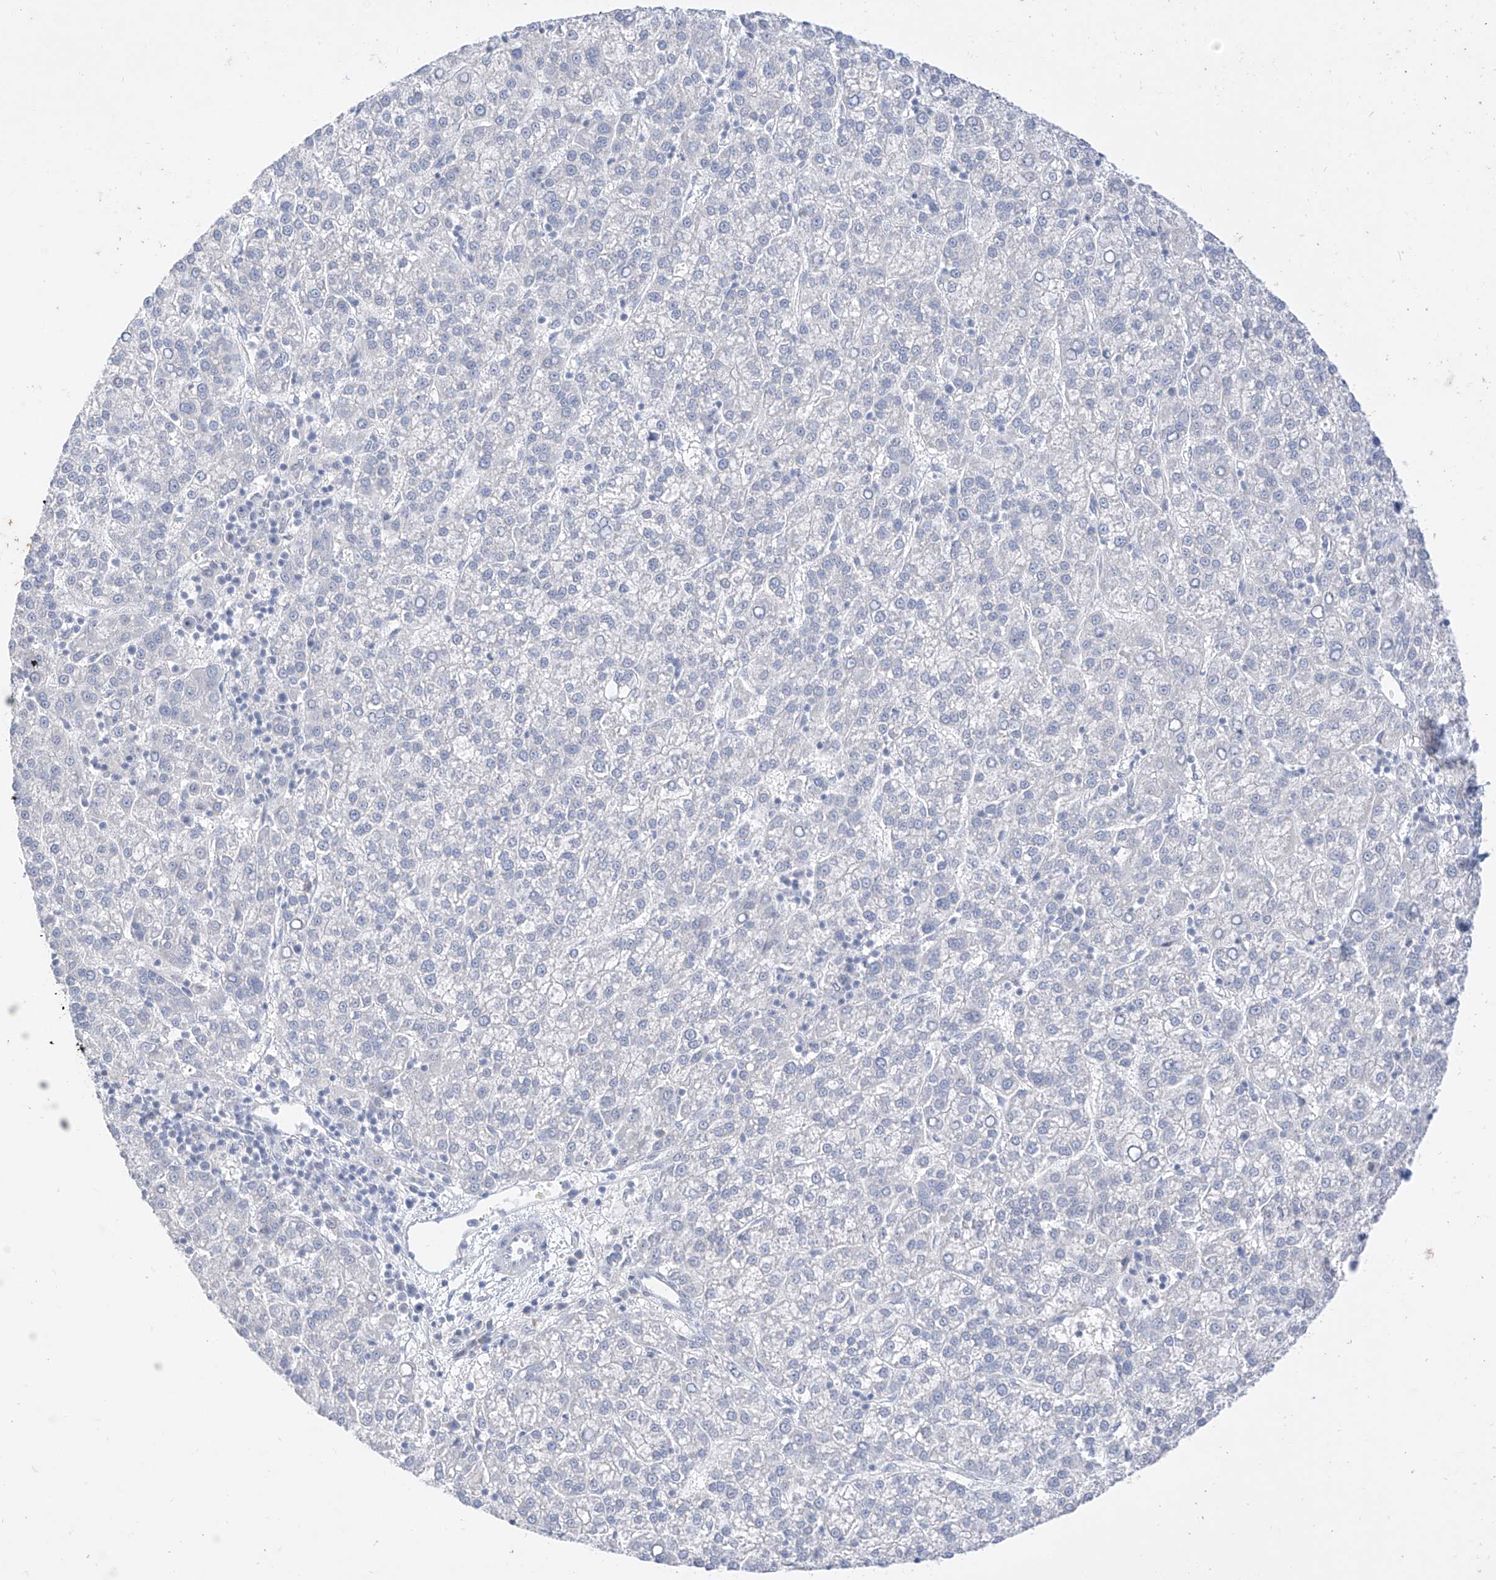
{"staining": {"intensity": "negative", "quantity": "none", "location": "none"}, "tissue": "liver cancer", "cell_type": "Tumor cells", "image_type": "cancer", "snomed": [{"axis": "morphology", "description": "Carcinoma, Hepatocellular, NOS"}, {"axis": "topography", "description": "Liver"}], "caption": "A histopathology image of hepatocellular carcinoma (liver) stained for a protein shows no brown staining in tumor cells.", "gene": "BARX2", "patient": {"sex": "female", "age": 58}}